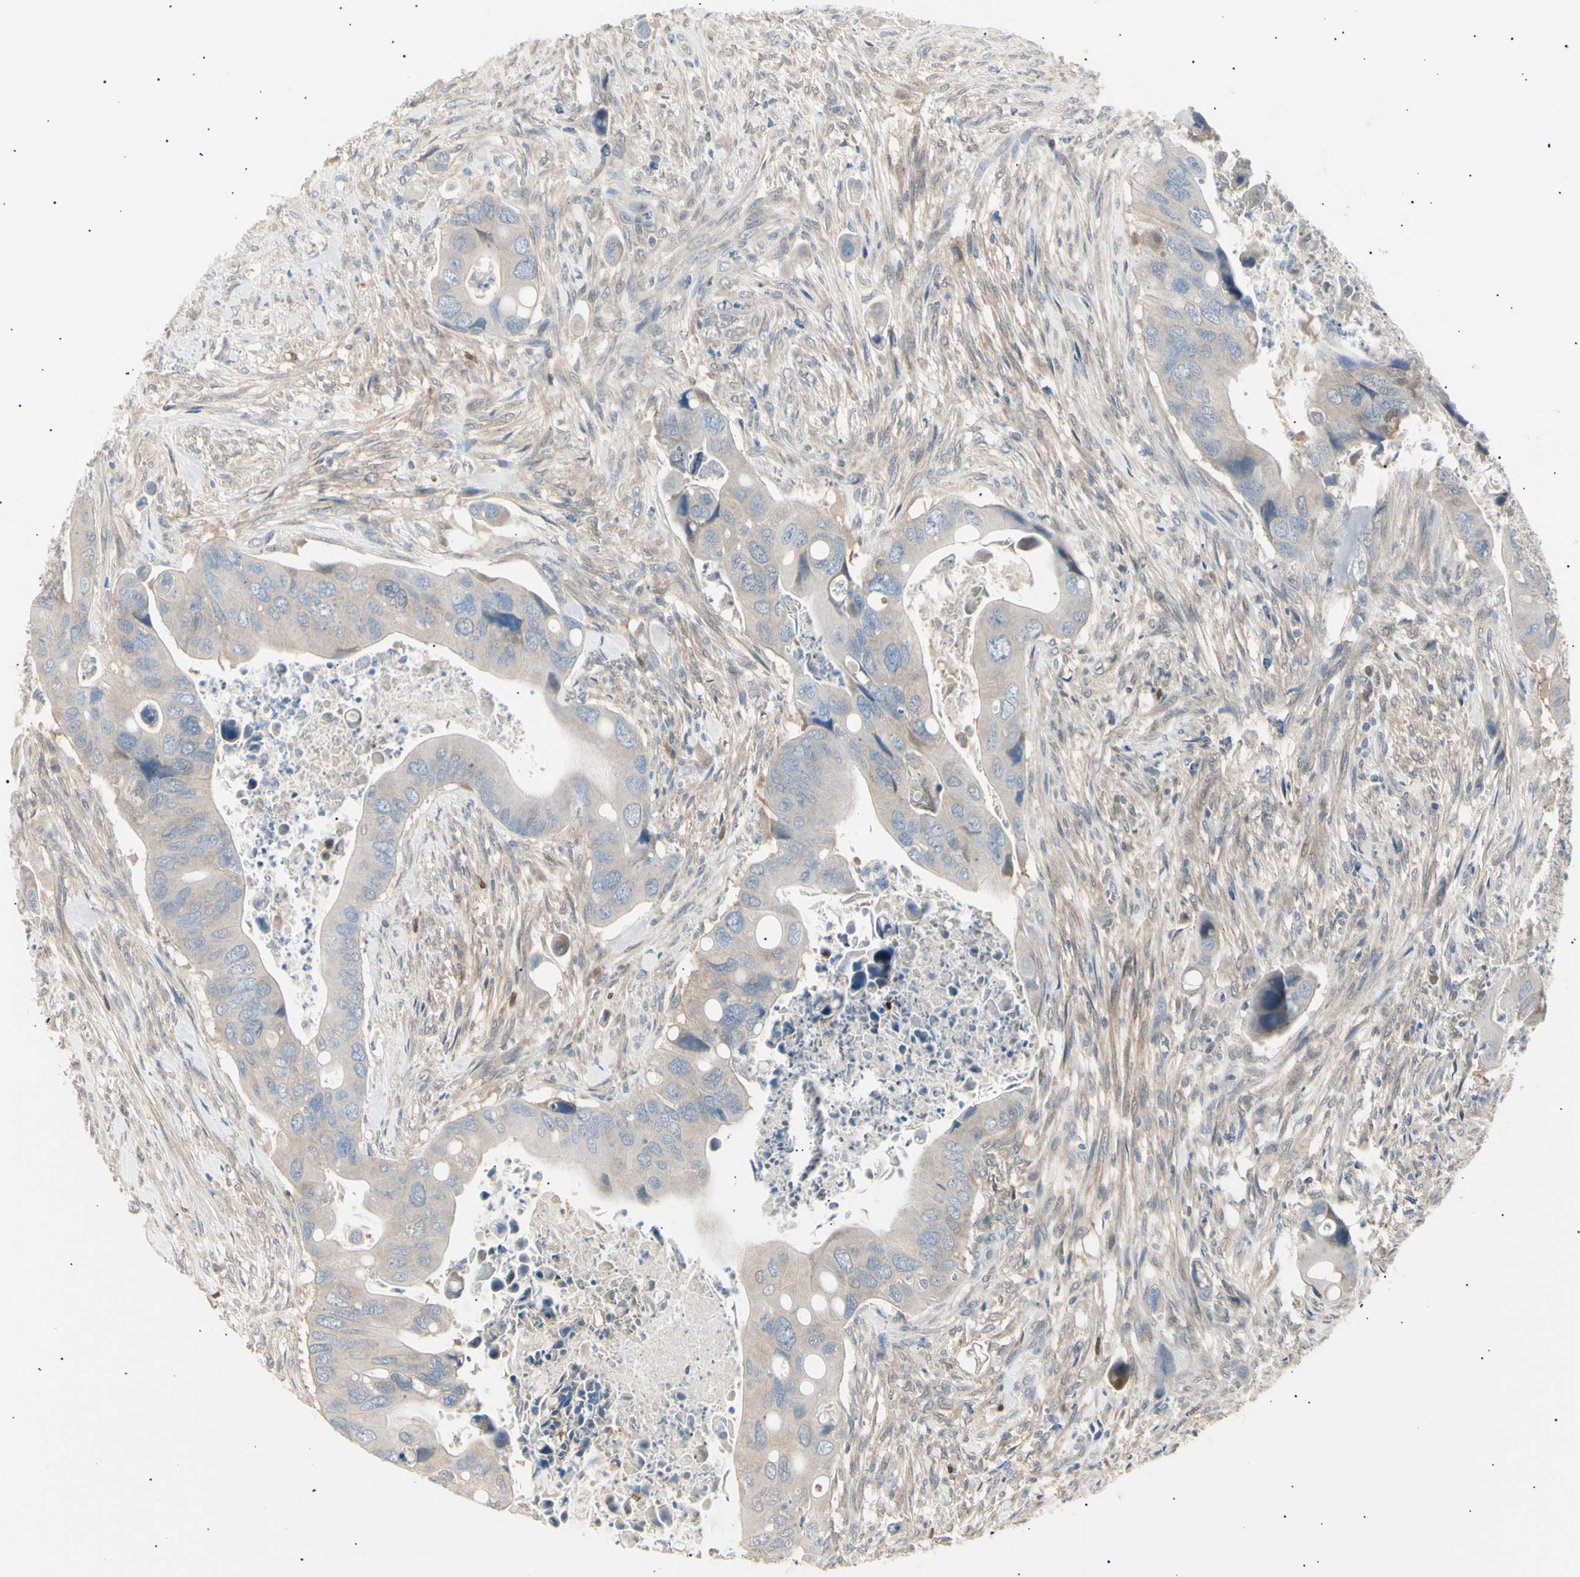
{"staining": {"intensity": "weak", "quantity": "<25%", "location": "cytoplasmic/membranous"}, "tissue": "colorectal cancer", "cell_type": "Tumor cells", "image_type": "cancer", "snomed": [{"axis": "morphology", "description": "Adenocarcinoma, NOS"}, {"axis": "topography", "description": "Rectum"}], "caption": "High magnification brightfield microscopy of colorectal cancer stained with DAB (brown) and counterstained with hematoxylin (blue): tumor cells show no significant positivity.", "gene": "LHPP", "patient": {"sex": "female", "age": 57}}